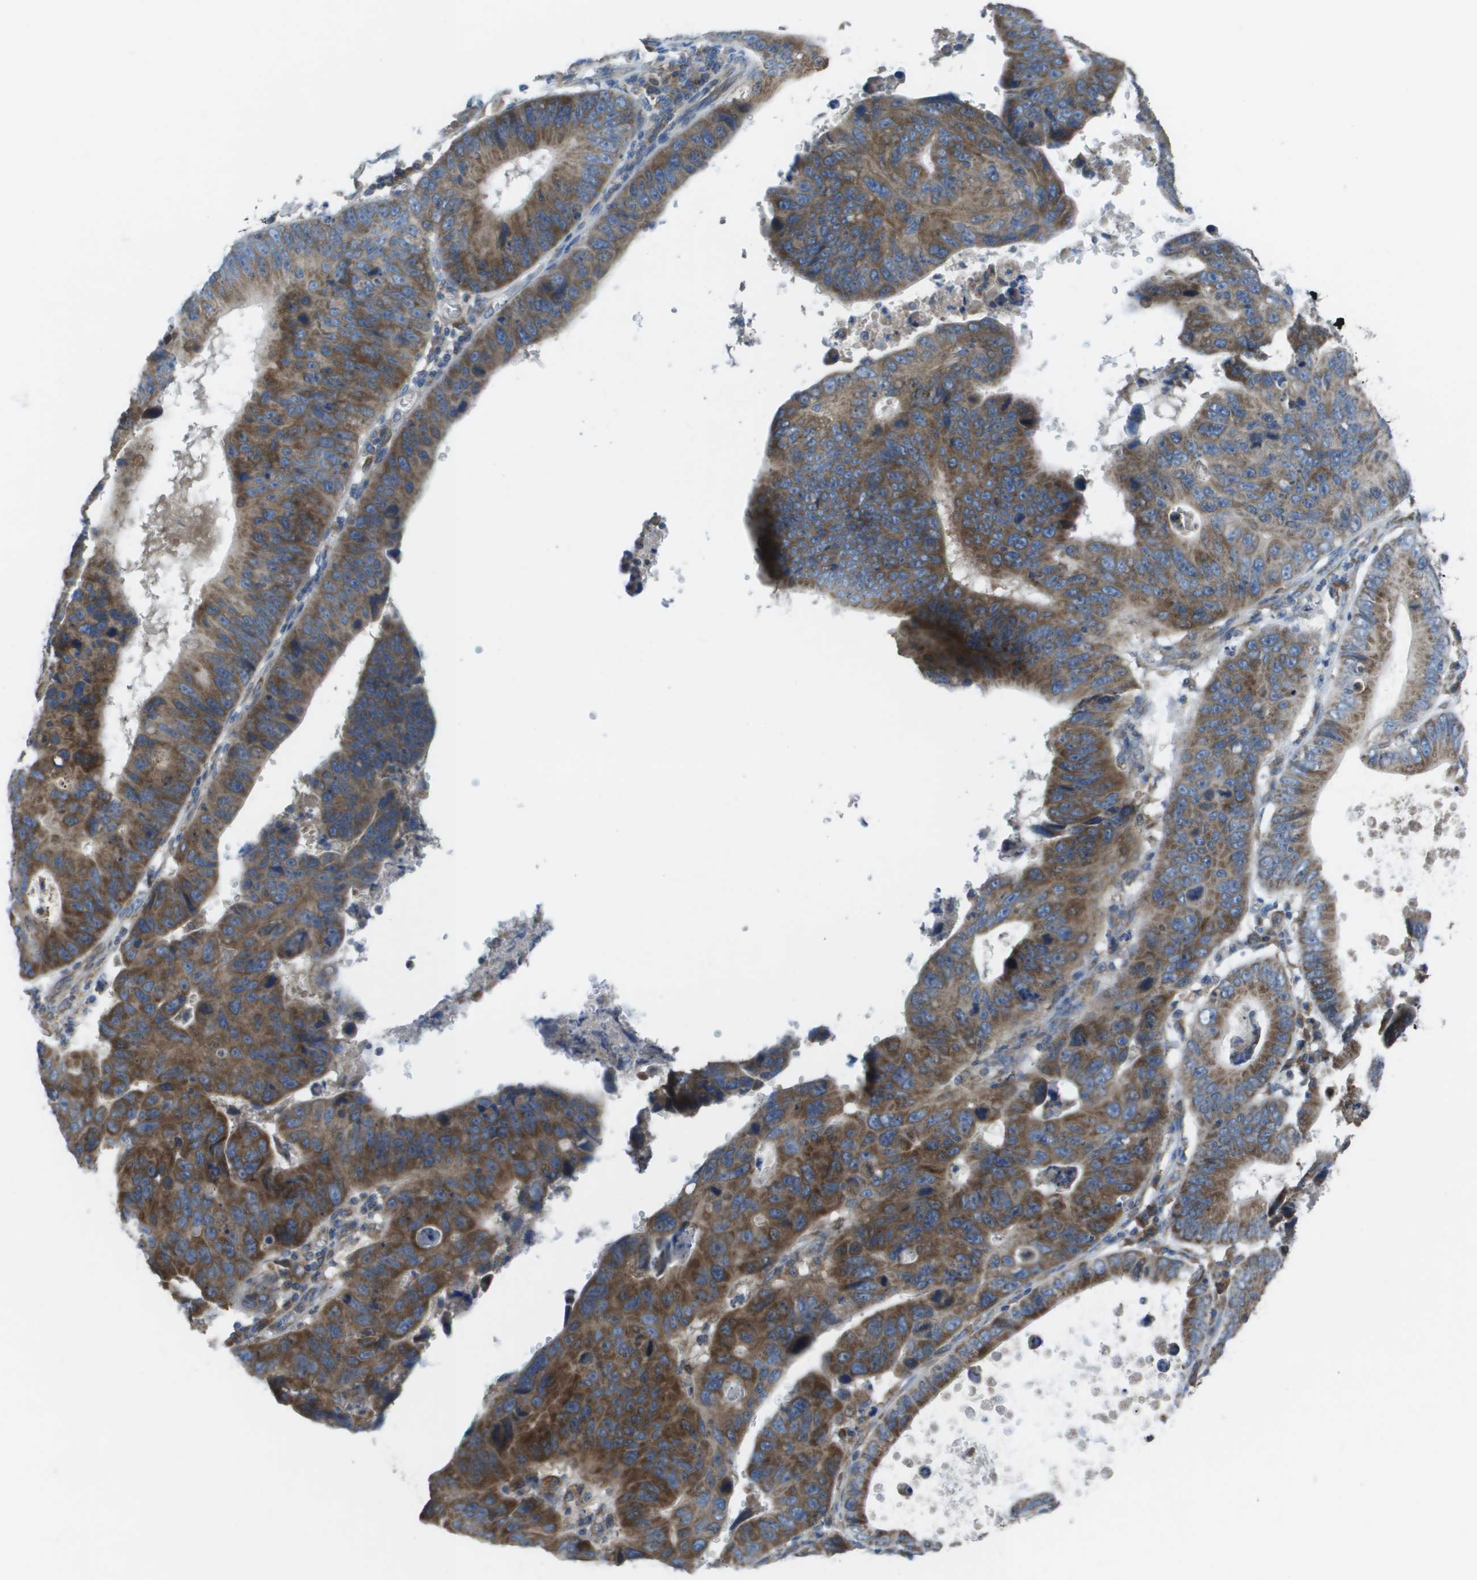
{"staining": {"intensity": "strong", "quantity": ">75%", "location": "cytoplasmic/membranous"}, "tissue": "stomach cancer", "cell_type": "Tumor cells", "image_type": "cancer", "snomed": [{"axis": "morphology", "description": "Adenocarcinoma, NOS"}, {"axis": "topography", "description": "Stomach"}], "caption": "Stomach adenocarcinoma was stained to show a protein in brown. There is high levels of strong cytoplasmic/membranous expression in approximately >75% of tumor cells.", "gene": "CLCN2", "patient": {"sex": "male", "age": 59}}